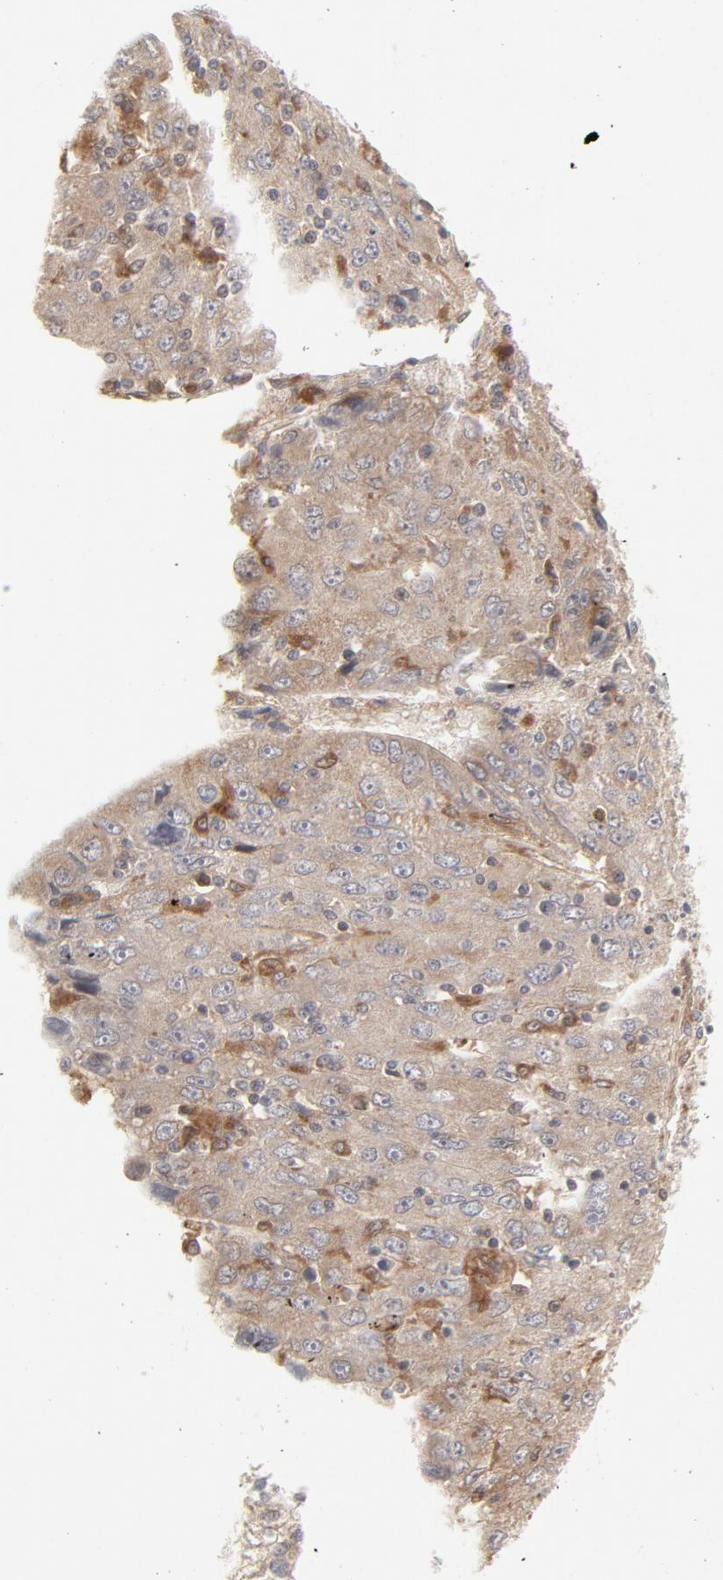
{"staining": {"intensity": "moderate", "quantity": ">75%", "location": "cytoplasmic/membranous"}, "tissue": "liver cancer", "cell_type": "Tumor cells", "image_type": "cancer", "snomed": [{"axis": "morphology", "description": "Carcinoma, Hepatocellular, NOS"}, {"axis": "topography", "description": "Liver"}], "caption": "Immunohistochemistry (DAB) staining of hepatocellular carcinoma (liver) displays moderate cytoplasmic/membranous protein positivity in about >75% of tumor cells.", "gene": "RAB5C", "patient": {"sex": "male", "age": 49}}